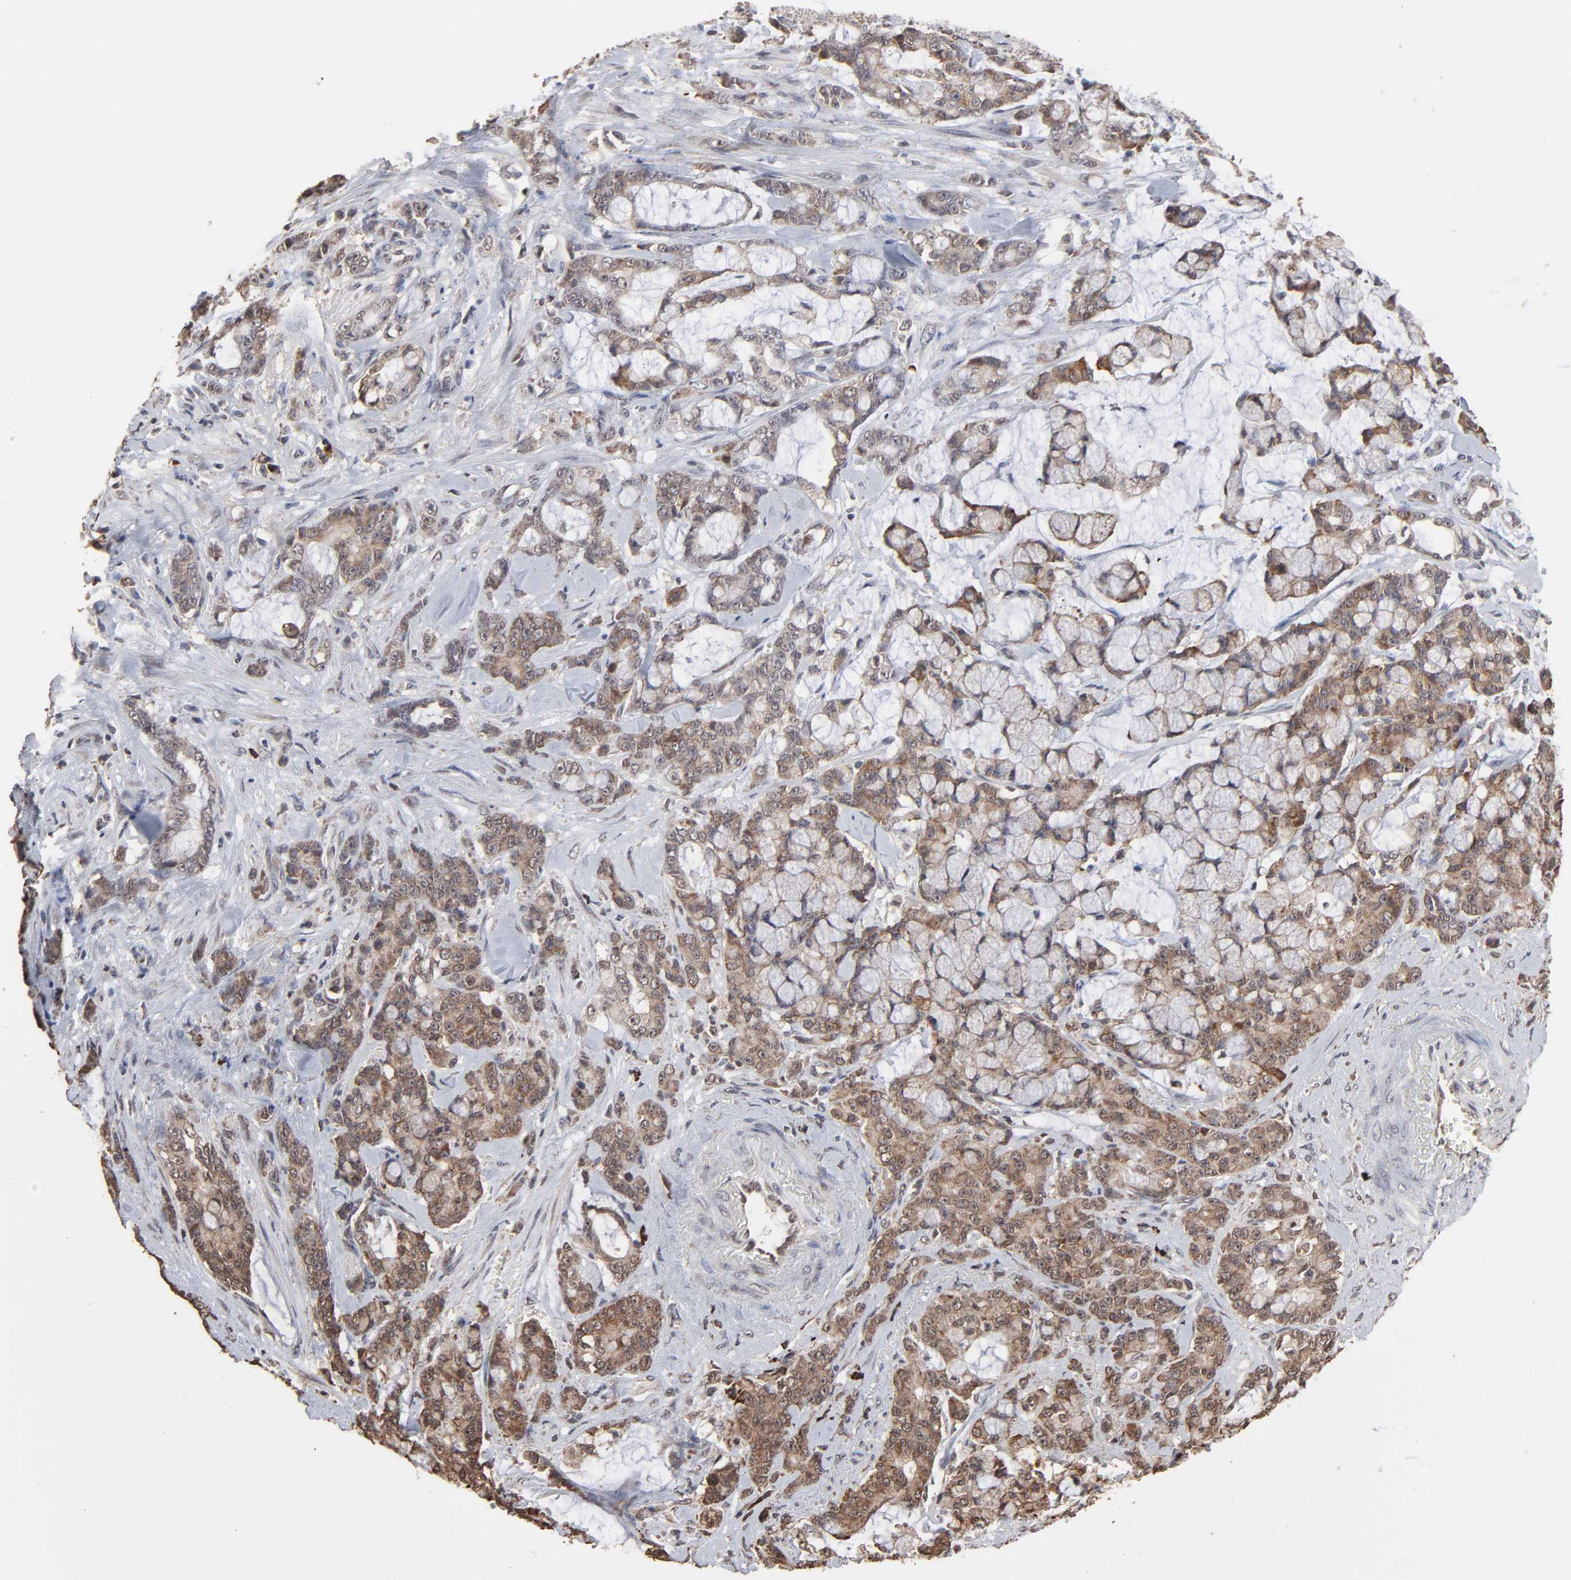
{"staining": {"intensity": "moderate", "quantity": ">75%", "location": "cytoplasmic/membranous"}, "tissue": "pancreatic cancer", "cell_type": "Tumor cells", "image_type": "cancer", "snomed": [{"axis": "morphology", "description": "Adenocarcinoma, NOS"}, {"axis": "topography", "description": "Pancreas"}], "caption": "Pancreatic cancer (adenocarcinoma) stained with a protein marker exhibits moderate staining in tumor cells.", "gene": "CHM", "patient": {"sex": "female", "age": 73}}